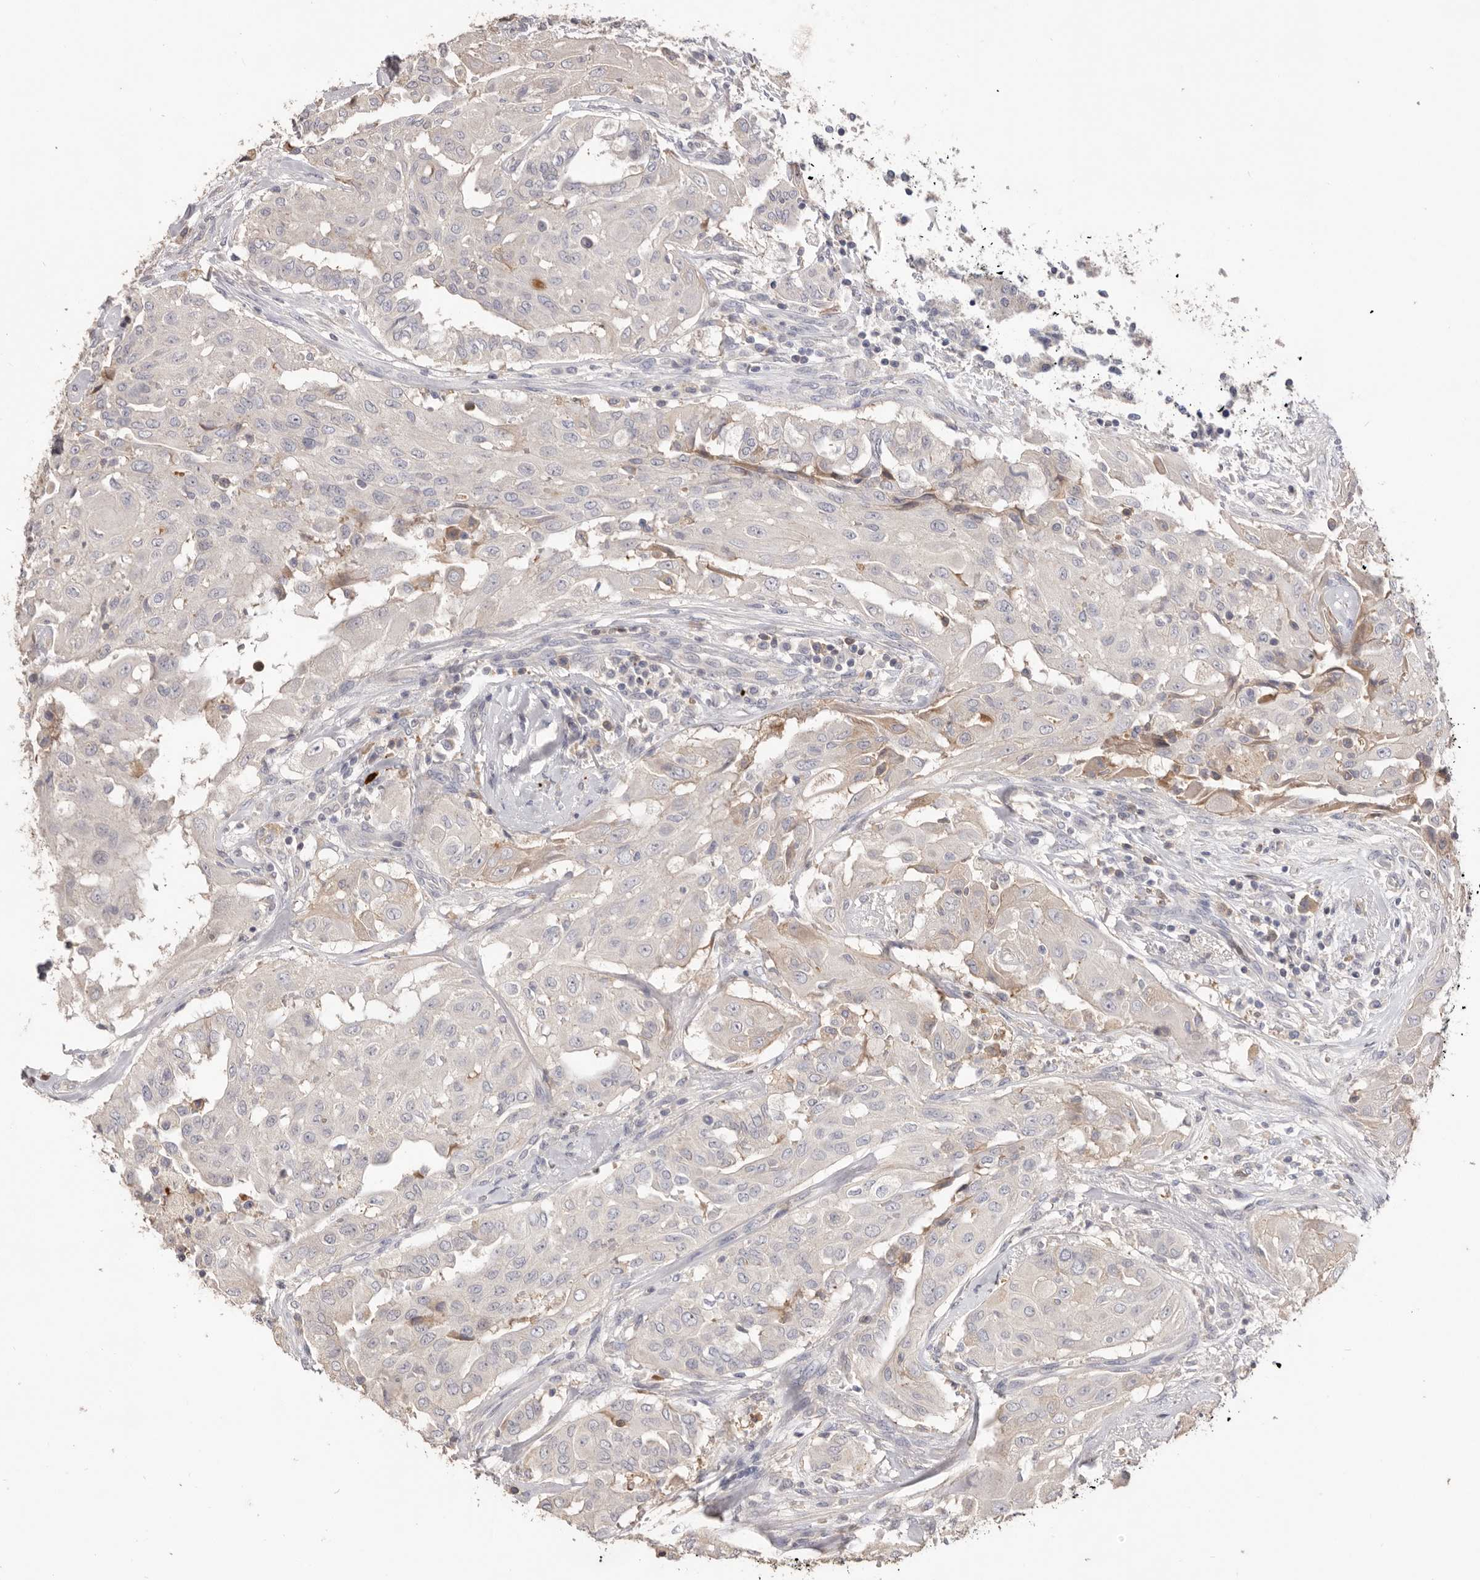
{"staining": {"intensity": "negative", "quantity": "none", "location": "none"}, "tissue": "thyroid cancer", "cell_type": "Tumor cells", "image_type": "cancer", "snomed": [{"axis": "morphology", "description": "Papillary adenocarcinoma, NOS"}, {"axis": "topography", "description": "Thyroid gland"}], "caption": "IHC photomicrograph of neoplastic tissue: human thyroid cancer (papillary adenocarcinoma) stained with DAB (3,3'-diaminobenzidine) exhibits no significant protein expression in tumor cells.", "gene": "HCAR2", "patient": {"sex": "female", "age": 59}}